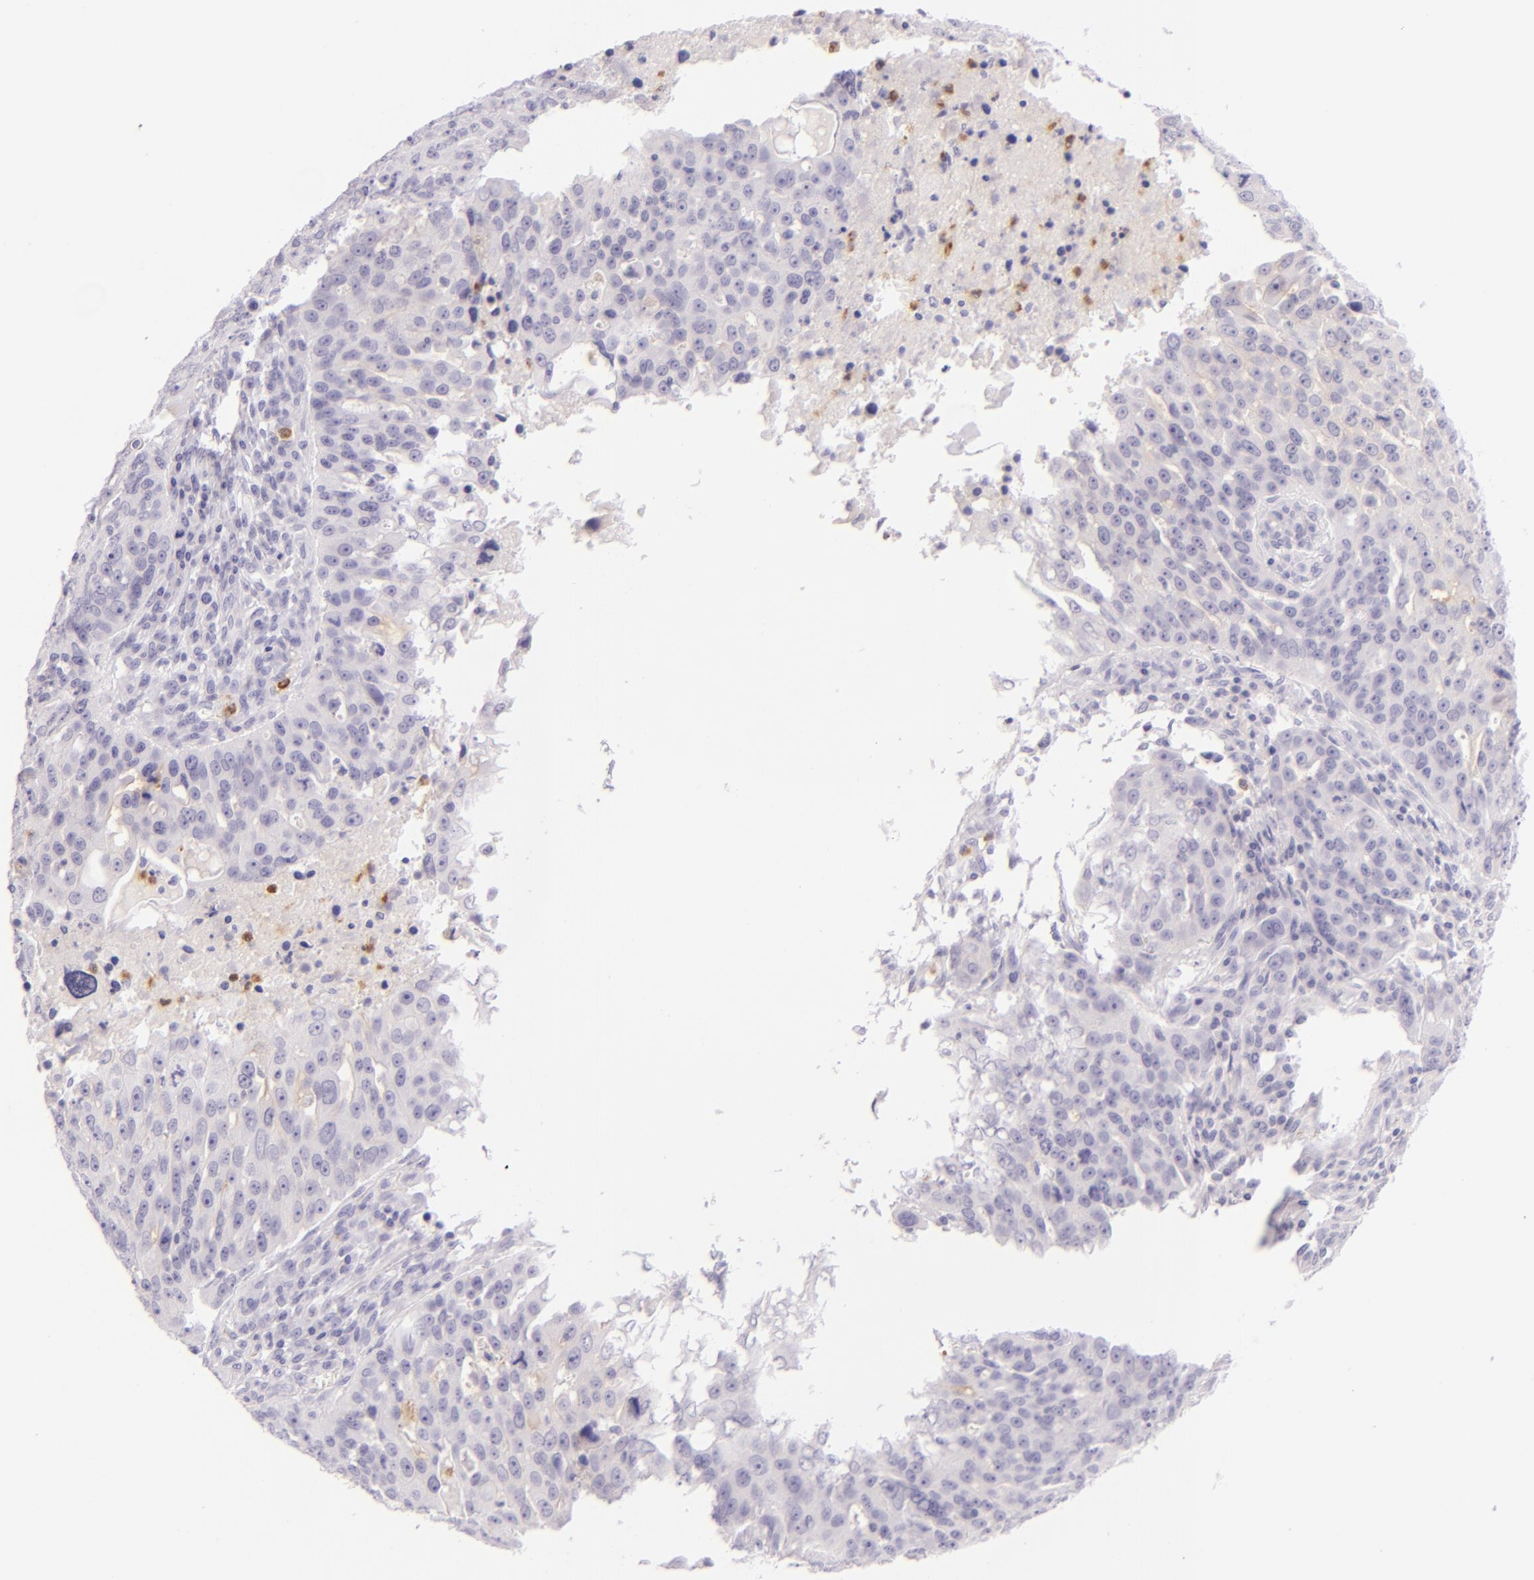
{"staining": {"intensity": "weak", "quantity": "<25%", "location": "cytoplasmic/membranous"}, "tissue": "ovarian cancer", "cell_type": "Tumor cells", "image_type": "cancer", "snomed": [{"axis": "morphology", "description": "Carcinoma, endometroid"}, {"axis": "topography", "description": "Ovary"}], "caption": "Tumor cells show no significant protein staining in ovarian cancer.", "gene": "CEACAM1", "patient": {"sex": "female", "age": 75}}